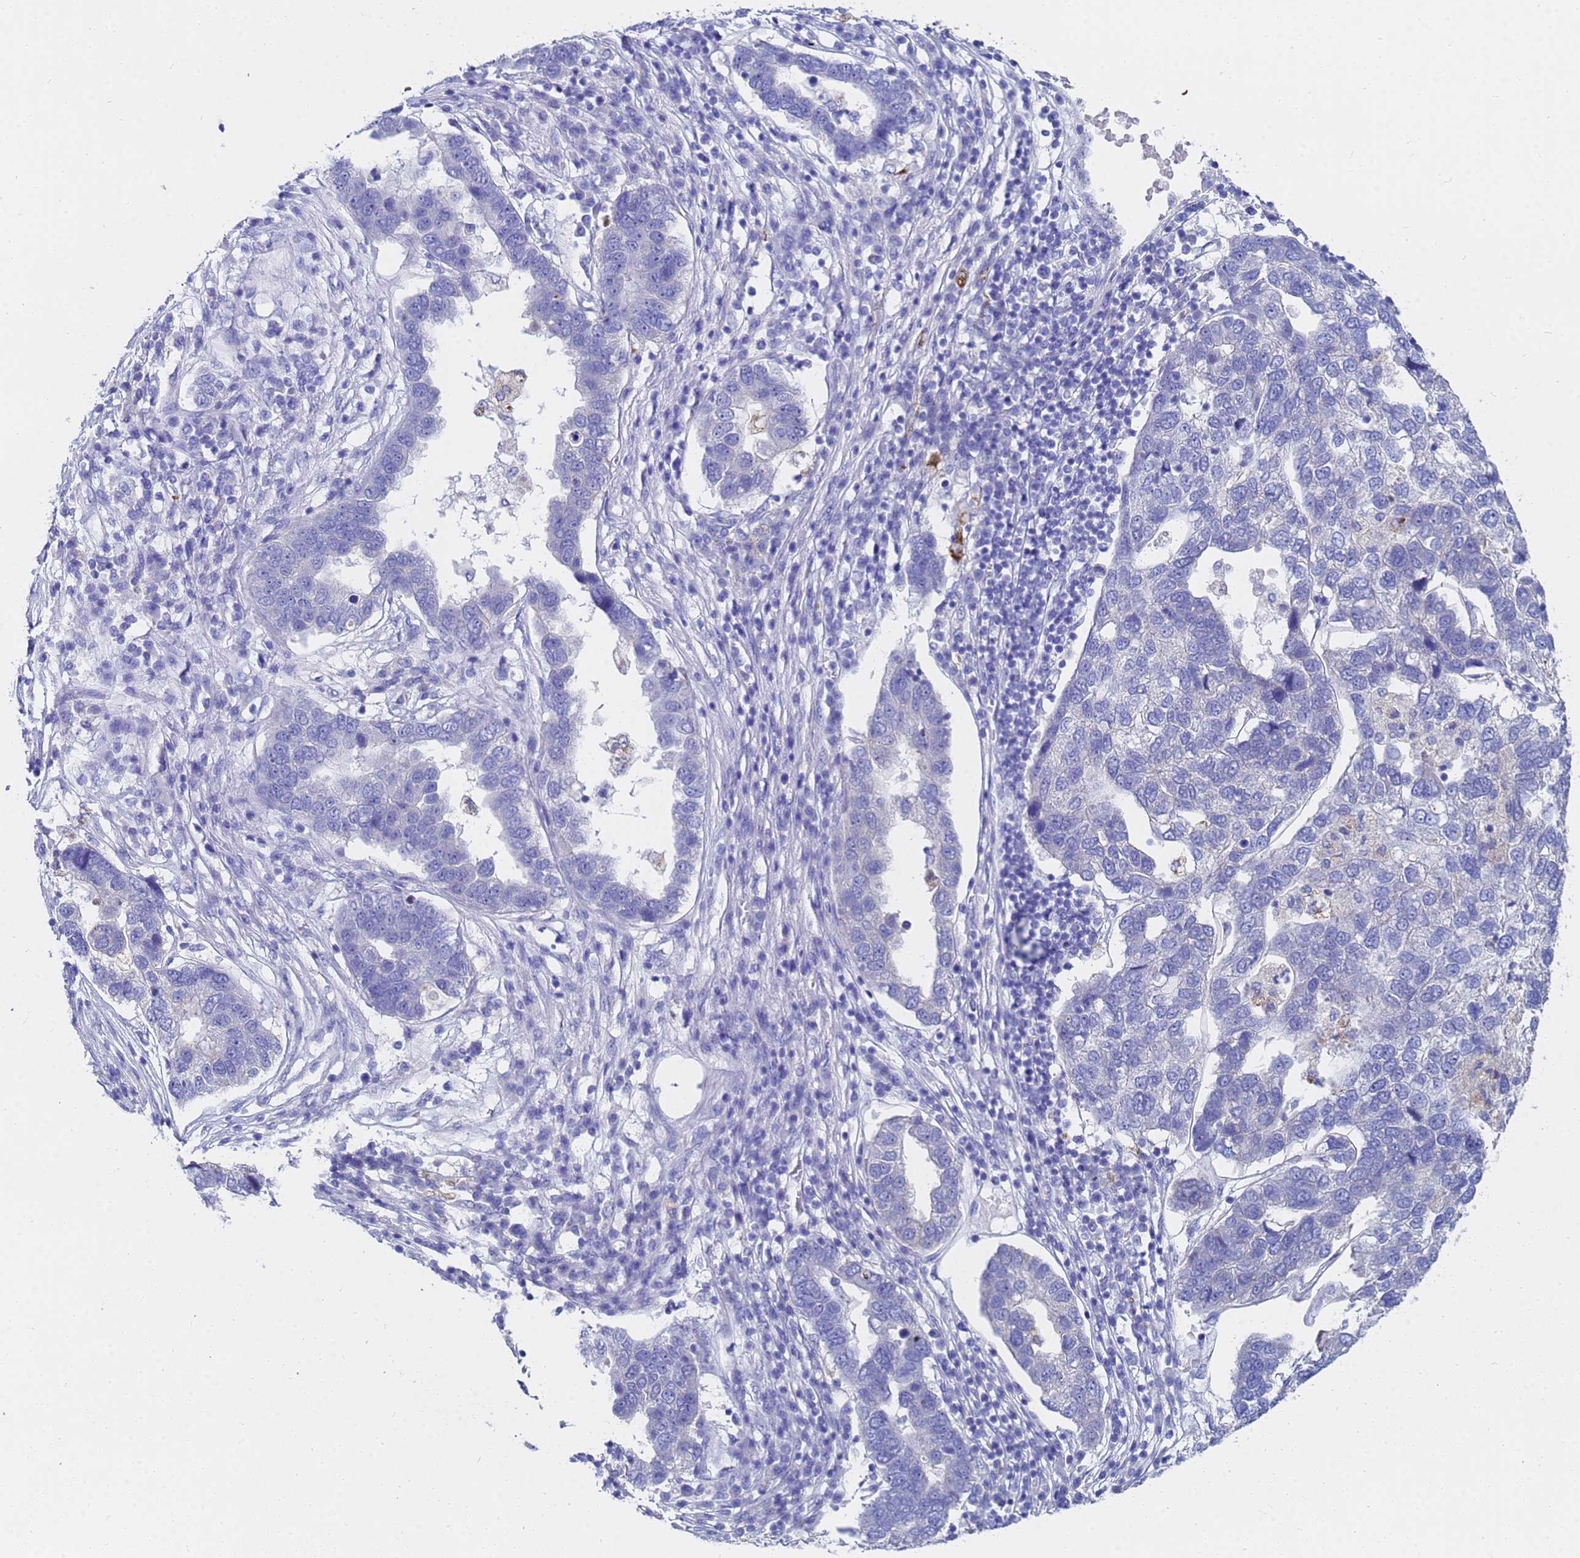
{"staining": {"intensity": "negative", "quantity": "none", "location": "none"}, "tissue": "pancreatic cancer", "cell_type": "Tumor cells", "image_type": "cancer", "snomed": [{"axis": "morphology", "description": "Adenocarcinoma, NOS"}, {"axis": "topography", "description": "Pancreas"}], "caption": "There is no significant staining in tumor cells of pancreatic cancer (adenocarcinoma).", "gene": "C2orf72", "patient": {"sex": "female", "age": 61}}